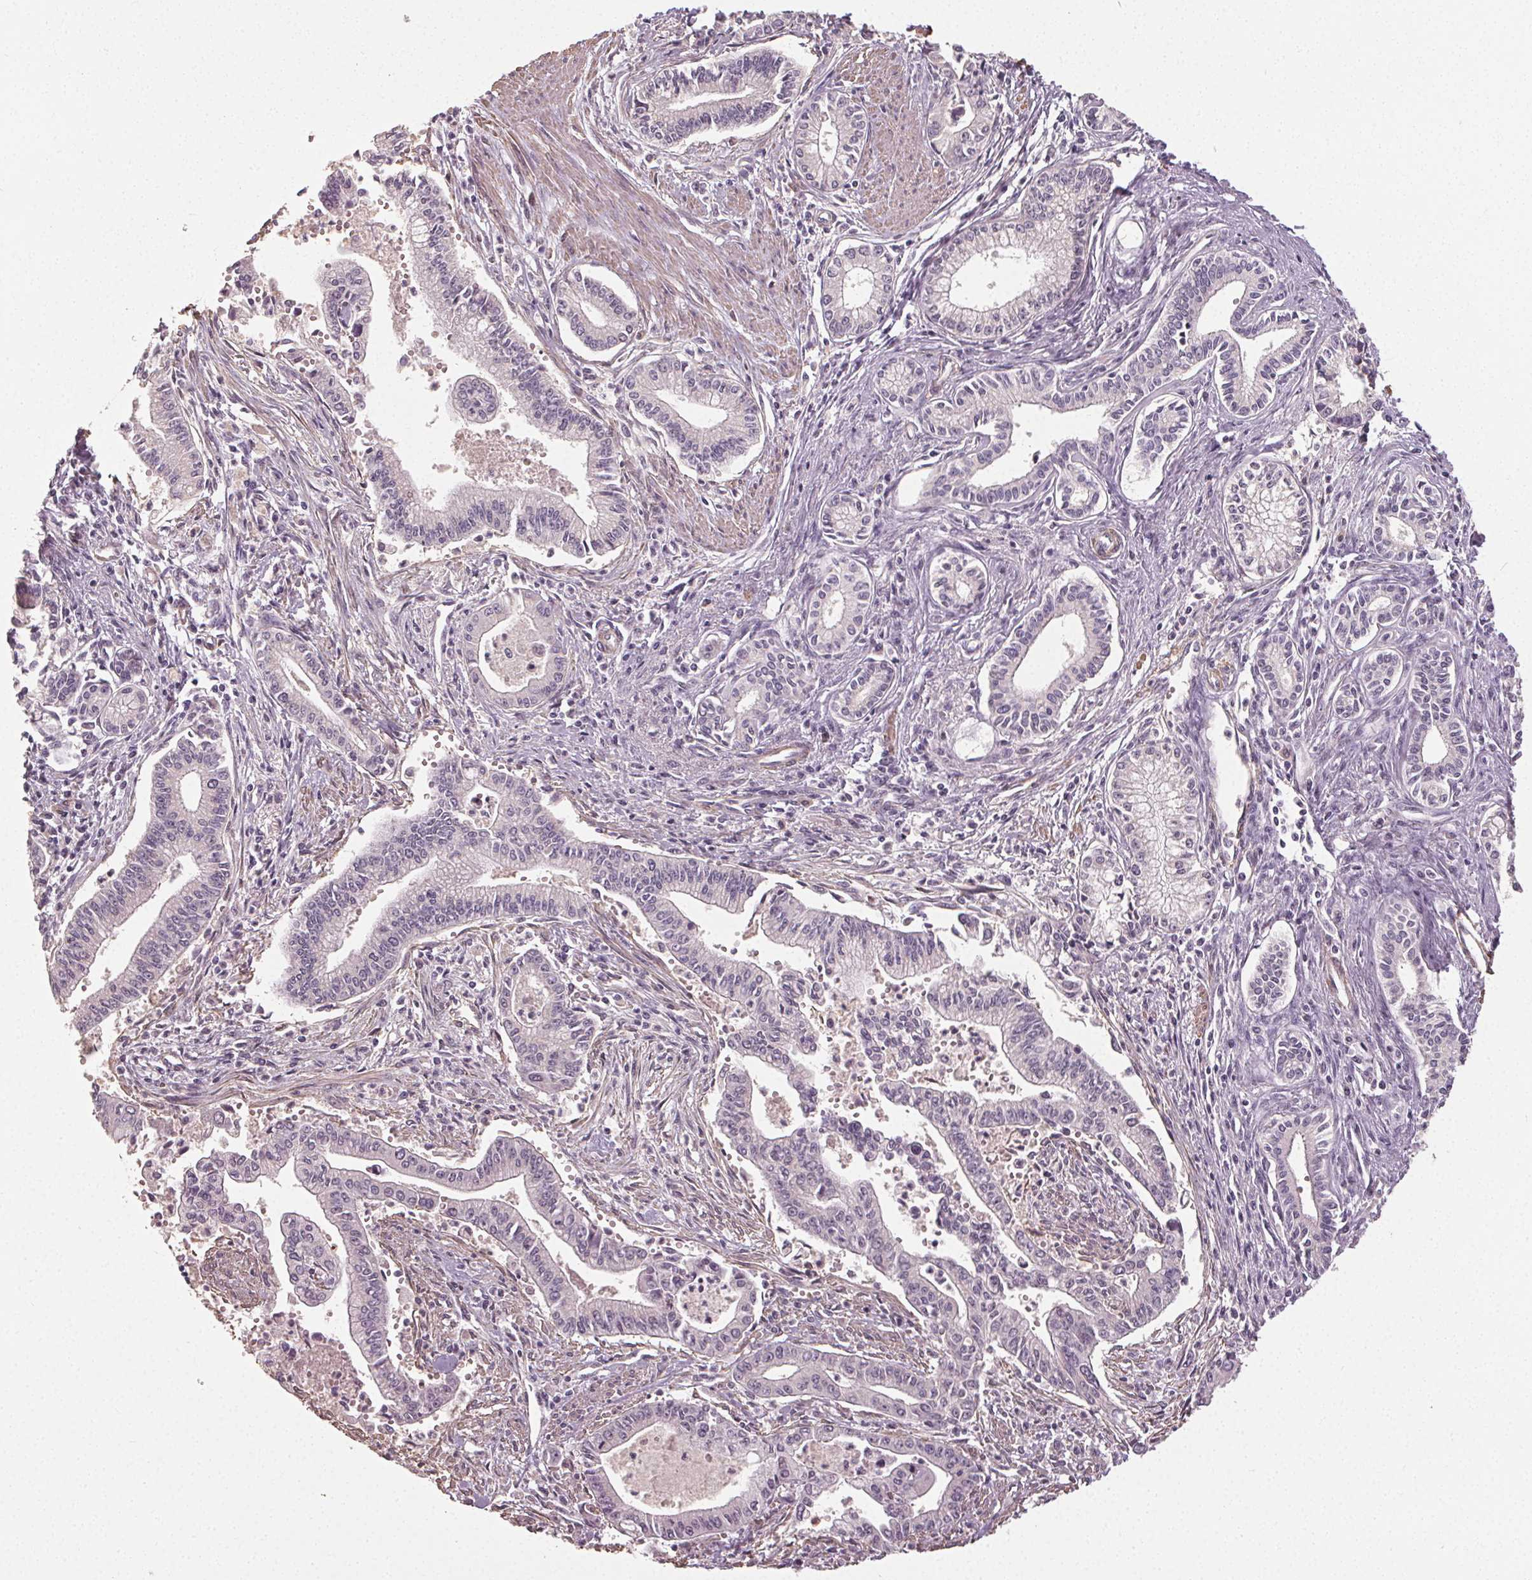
{"staining": {"intensity": "negative", "quantity": "none", "location": "none"}, "tissue": "pancreatic cancer", "cell_type": "Tumor cells", "image_type": "cancer", "snomed": [{"axis": "morphology", "description": "Adenocarcinoma, NOS"}, {"axis": "topography", "description": "Pancreas"}], "caption": "The photomicrograph reveals no staining of tumor cells in adenocarcinoma (pancreatic). Nuclei are stained in blue.", "gene": "PKP1", "patient": {"sex": "female", "age": 65}}